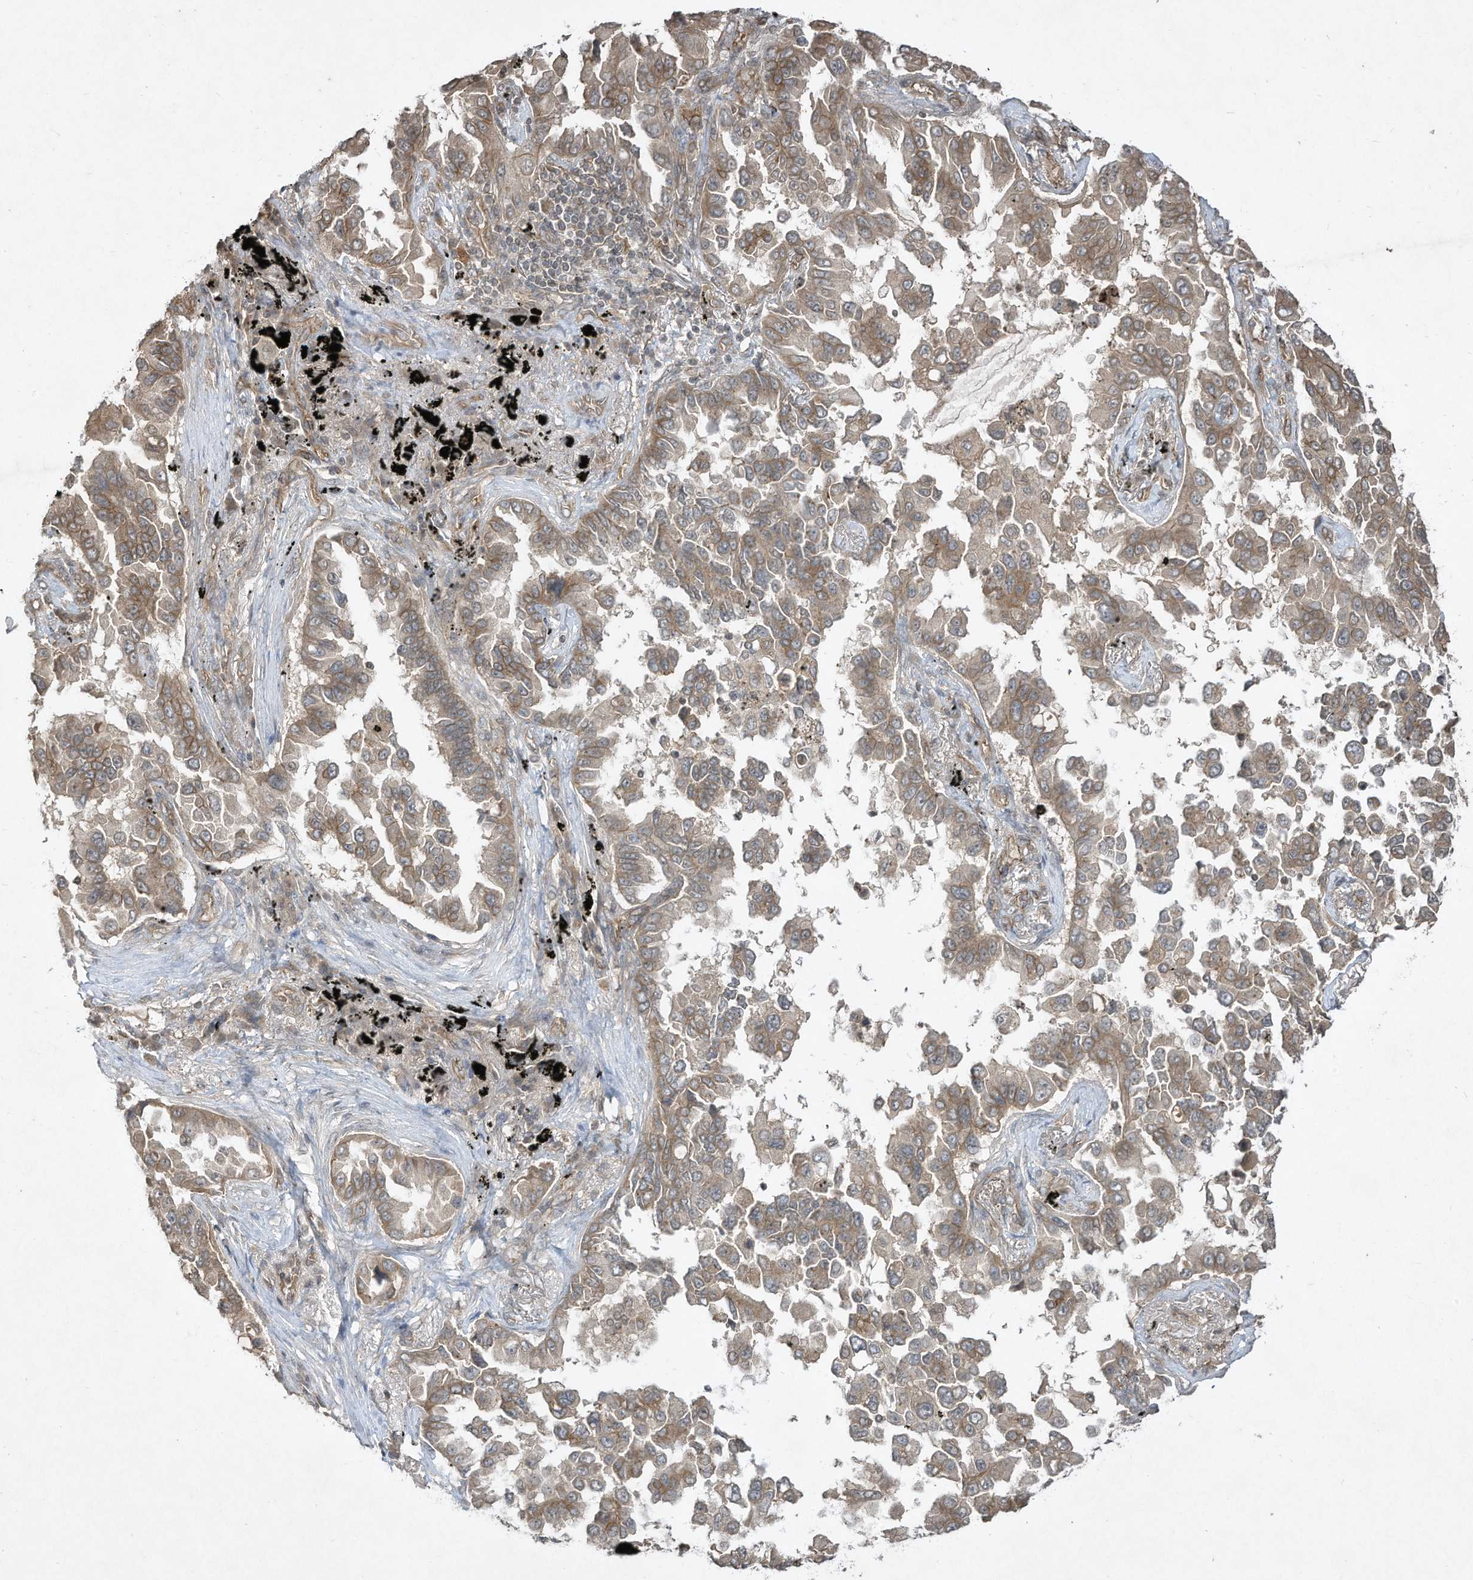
{"staining": {"intensity": "weak", "quantity": ">75%", "location": "cytoplasmic/membranous"}, "tissue": "lung cancer", "cell_type": "Tumor cells", "image_type": "cancer", "snomed": [{"axis": "morphology", "description": "Adenocarcinoma, NOS"}, {"axis": "topography", "description": "Lung"}], "caption": "Protein staining shows weak cytoplasmic/membranous staining in about >75% of tumor cells in adenocarcinoma (lung).", "gene": "MATN2", "patient": {"sex": "female", "age": 67}}